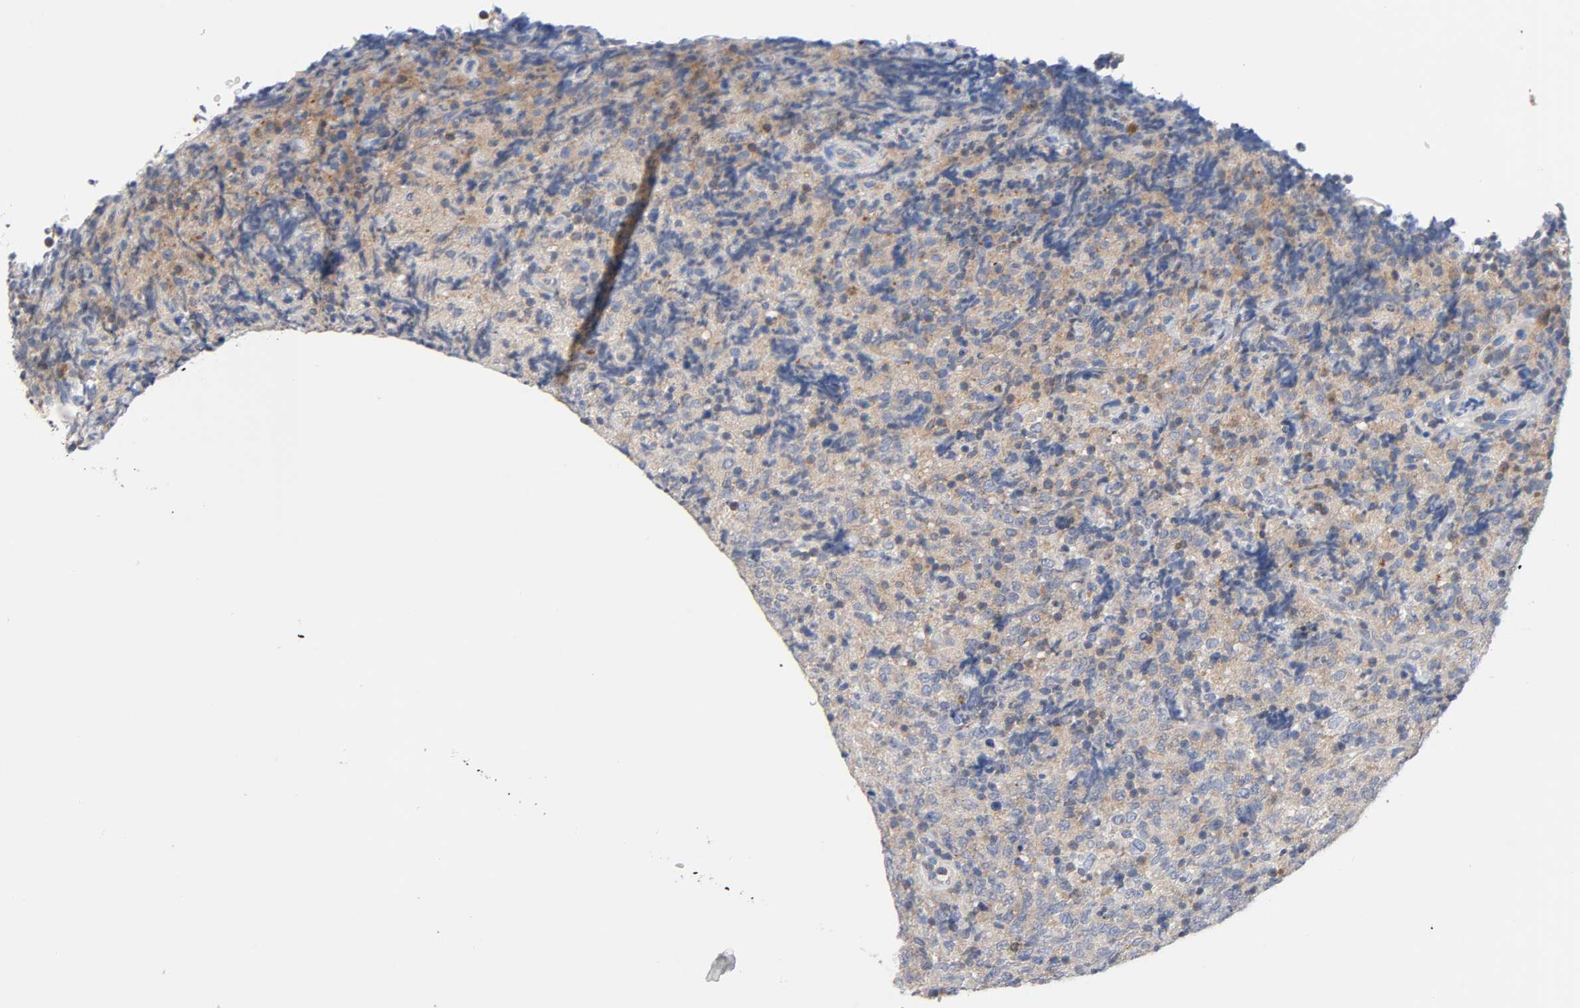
{"staining": {"intensity": "weak", "quantity": ">75%", "location": "cytoplasmic/membranous"}, "tissue": "lymphoma", "cell_type": "Tumor cells", "image_type": "cancer", "snomed": [{"axis": "morphology", "description": "Malignant lymphoma, non-Hodgkin's type, High grade"}, {"axis": "topography", "description": "Tonsil"}], "caption": "Immunohistochemistry micrograph of neoplastic tissue: human lymphoma stained using immunohistochemistry (IHC) displays low levels of weak protein expression localized specifically in the cytoplasmic/membranous of tumor cells, appearing as a cytoplasmic/membranous brown color.", "gene": "MALT1", "patient": {"sex": "female", "age": 36}}